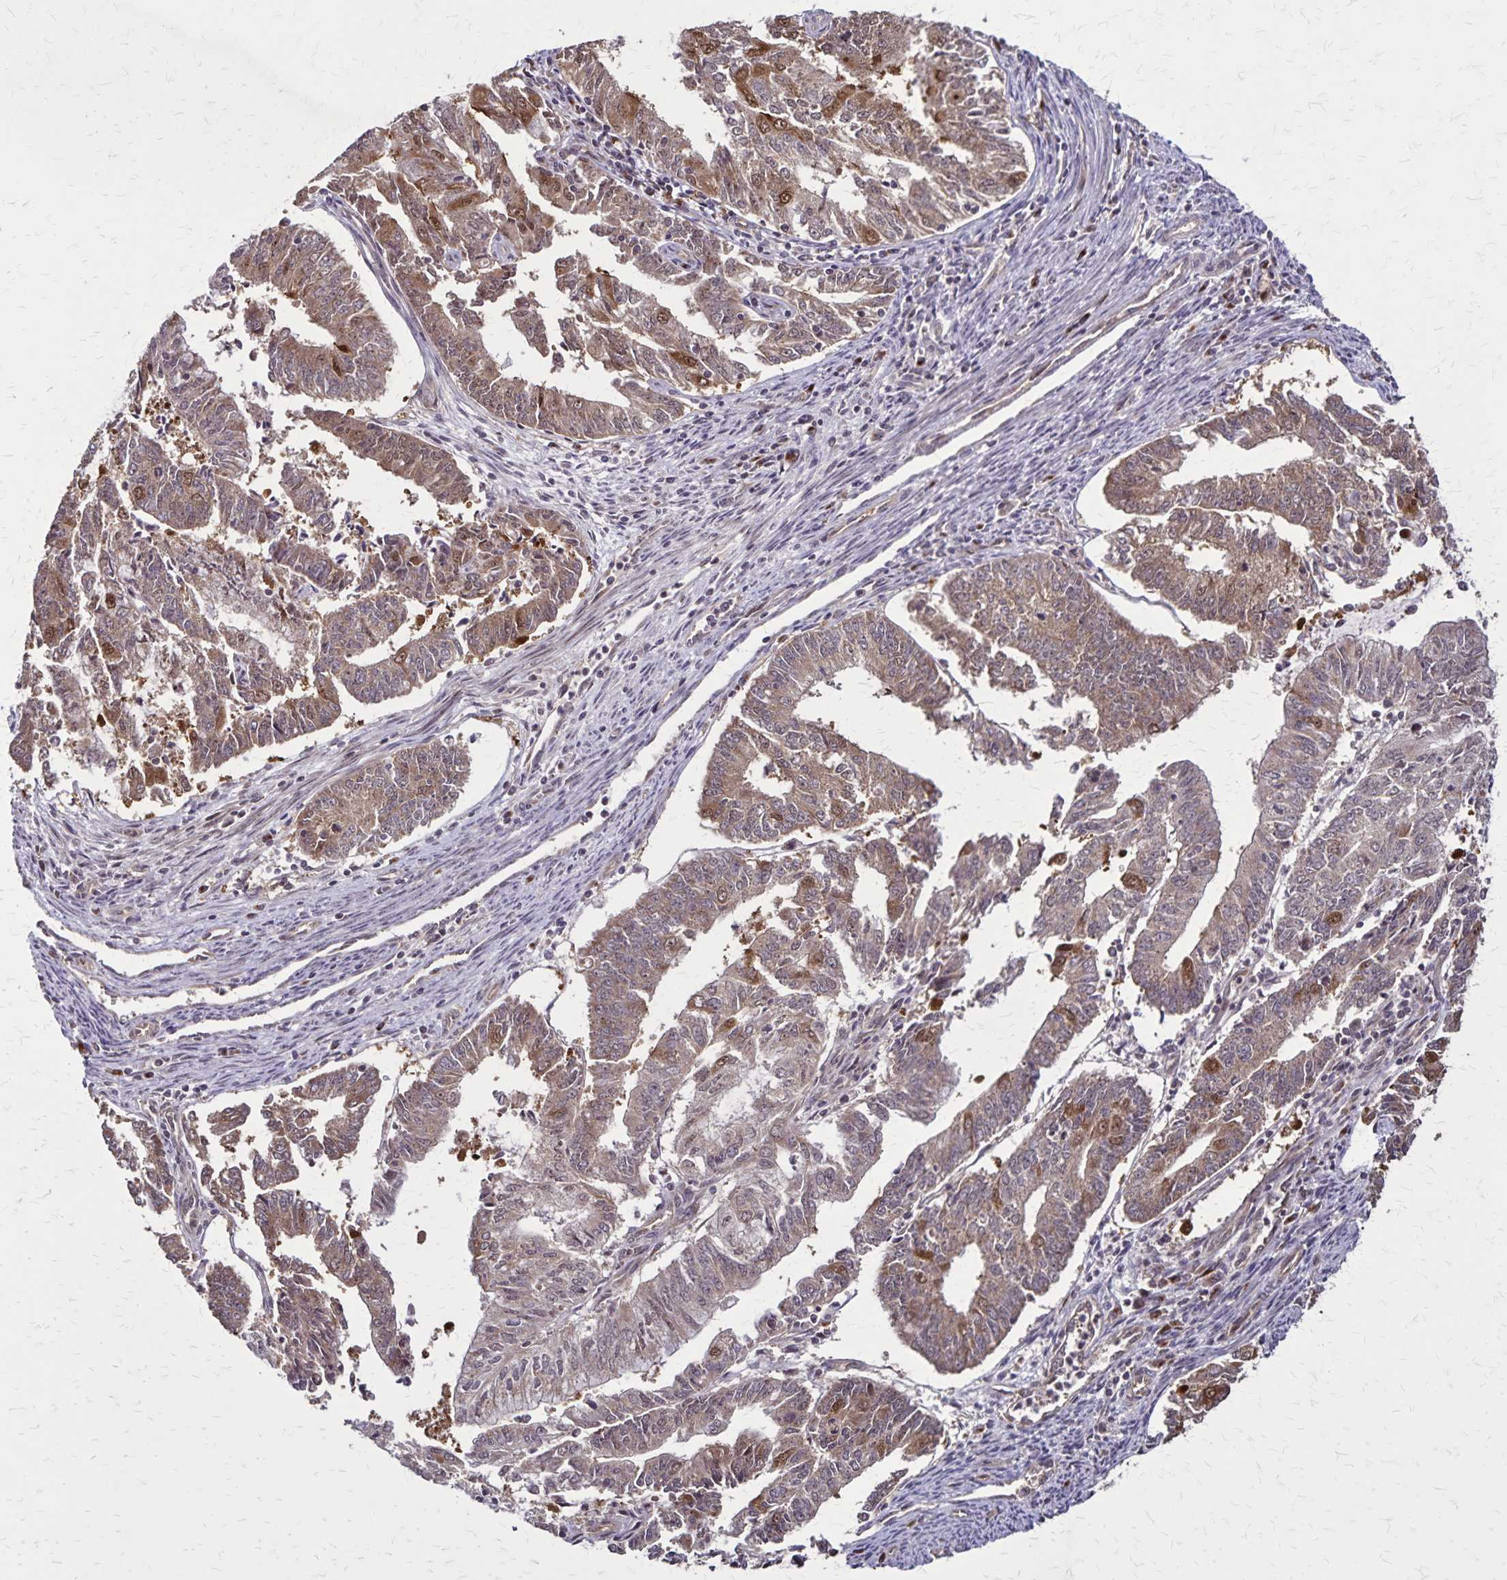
{"staining": {"intensity": "moderate", "quantity": "25%-75%", "location": "cytoplasmic/membranous"}, "tissue": "endometrial cancer", "cell_type": "Tumor cells", "image_type": "cancer", "snomed": [{"axis": "morphology", "description": "Adenocarcinoma, NOS"}, {"axis": "topography", "description": "Endometrium"}], "caption": "High-power microscopy captured an immunohistochemistry image of endometrial cancer, revealing moderate cytoplasmic/membranous staining in approximately 25%-75% of tumor cells.", "gene": "NFS1", "patient": {"sex": "female", "age": 61}}